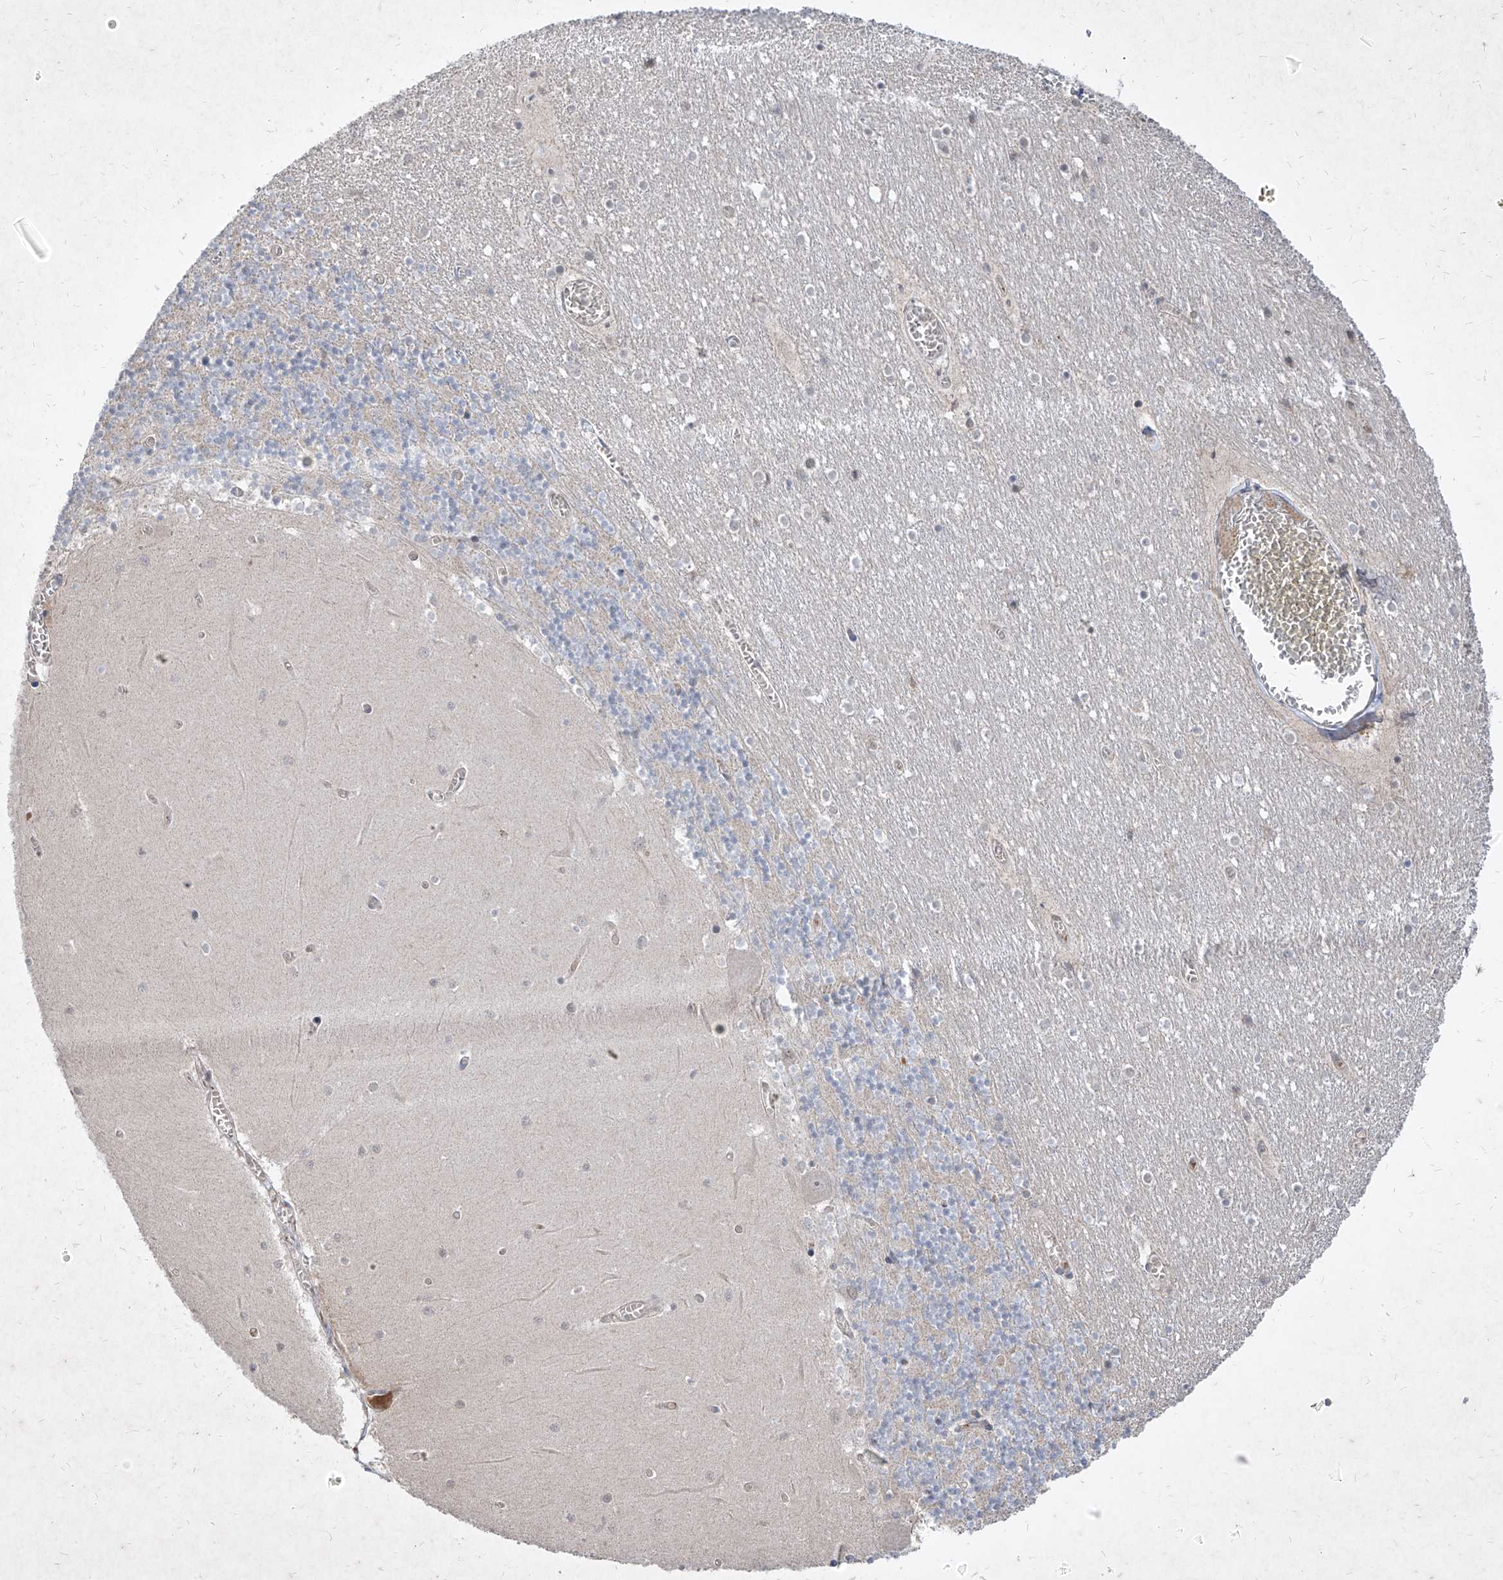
{"staining": {"intensity": "negative", "quantity": "none", "location": "none"}, "tissue": "cerebellum", "cell_type": "Cells in granular layer", "image_type": "normal", "snomed": [{"axis": "morphology", "description": "Normal tissue, NOS"}, {"axis": "topography", "description": "Cerebellum"}], "caption": "Unremarkable cerebellum was stained to show a protein in brown. There is no significant expression in cells in granular layer.", "gene": "C4A", "patient": {"sex": "female", "age": 28}}